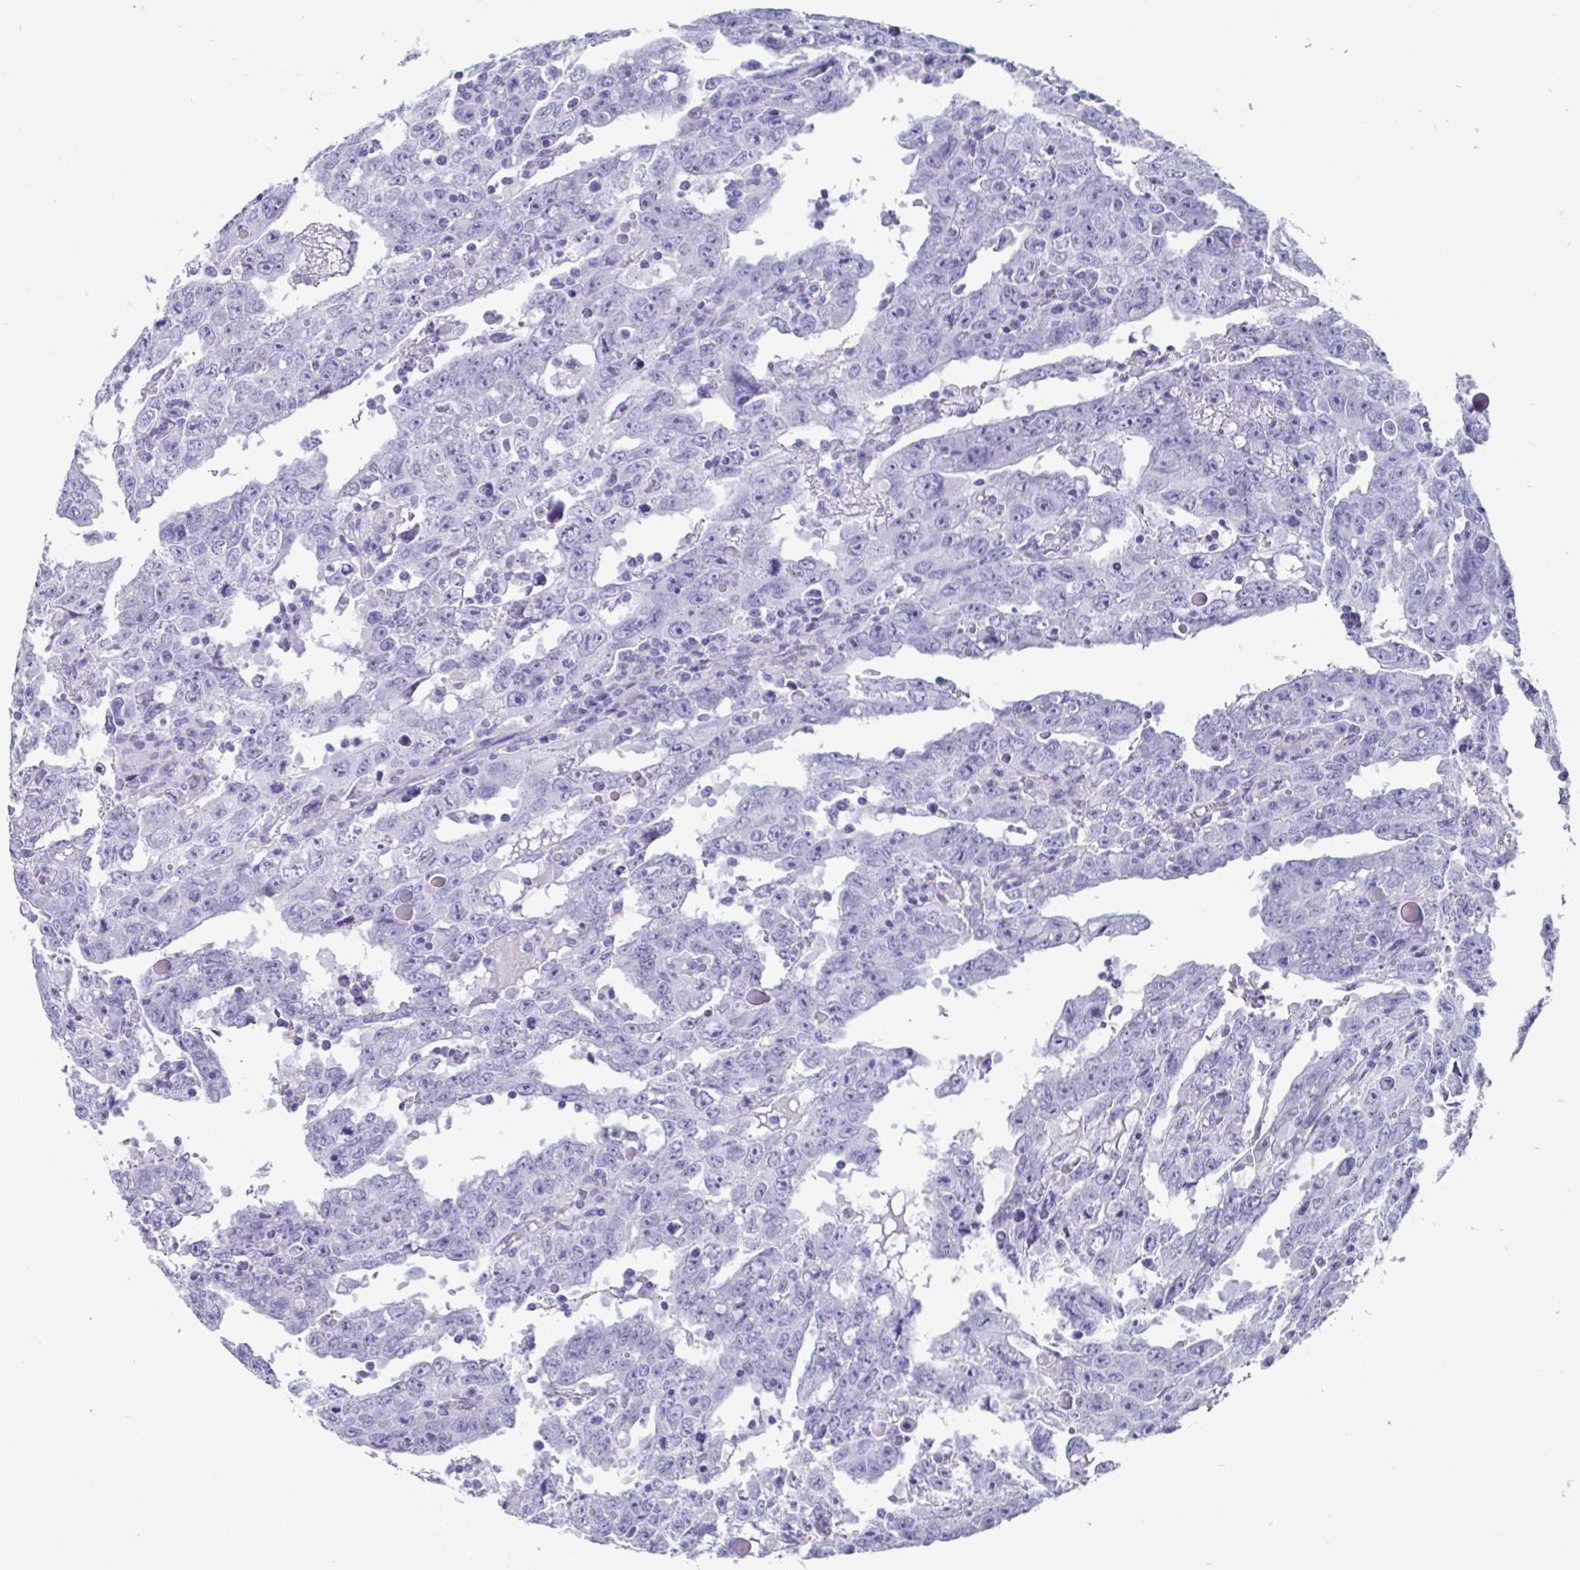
{"staining": {"intensity": "negative", "quantity": "none", "location": "none"}, "tissue": "testis cancer", "cell_type": "Tumor cells", "image_type": "cancer", "snomed": [{"axis": "morphology", "description": "Carcinoma, Embryonal, NOS"}, {"axis": "topography", "description": "Testis"}], "caption": "Immunohistochemistry of human embryonal carcinoma (testis) shows no positivity in tumor cells. Nuclei are stained in blue.", "gene": "SCGN", "patient": {"sex": "male", "age": 22}}